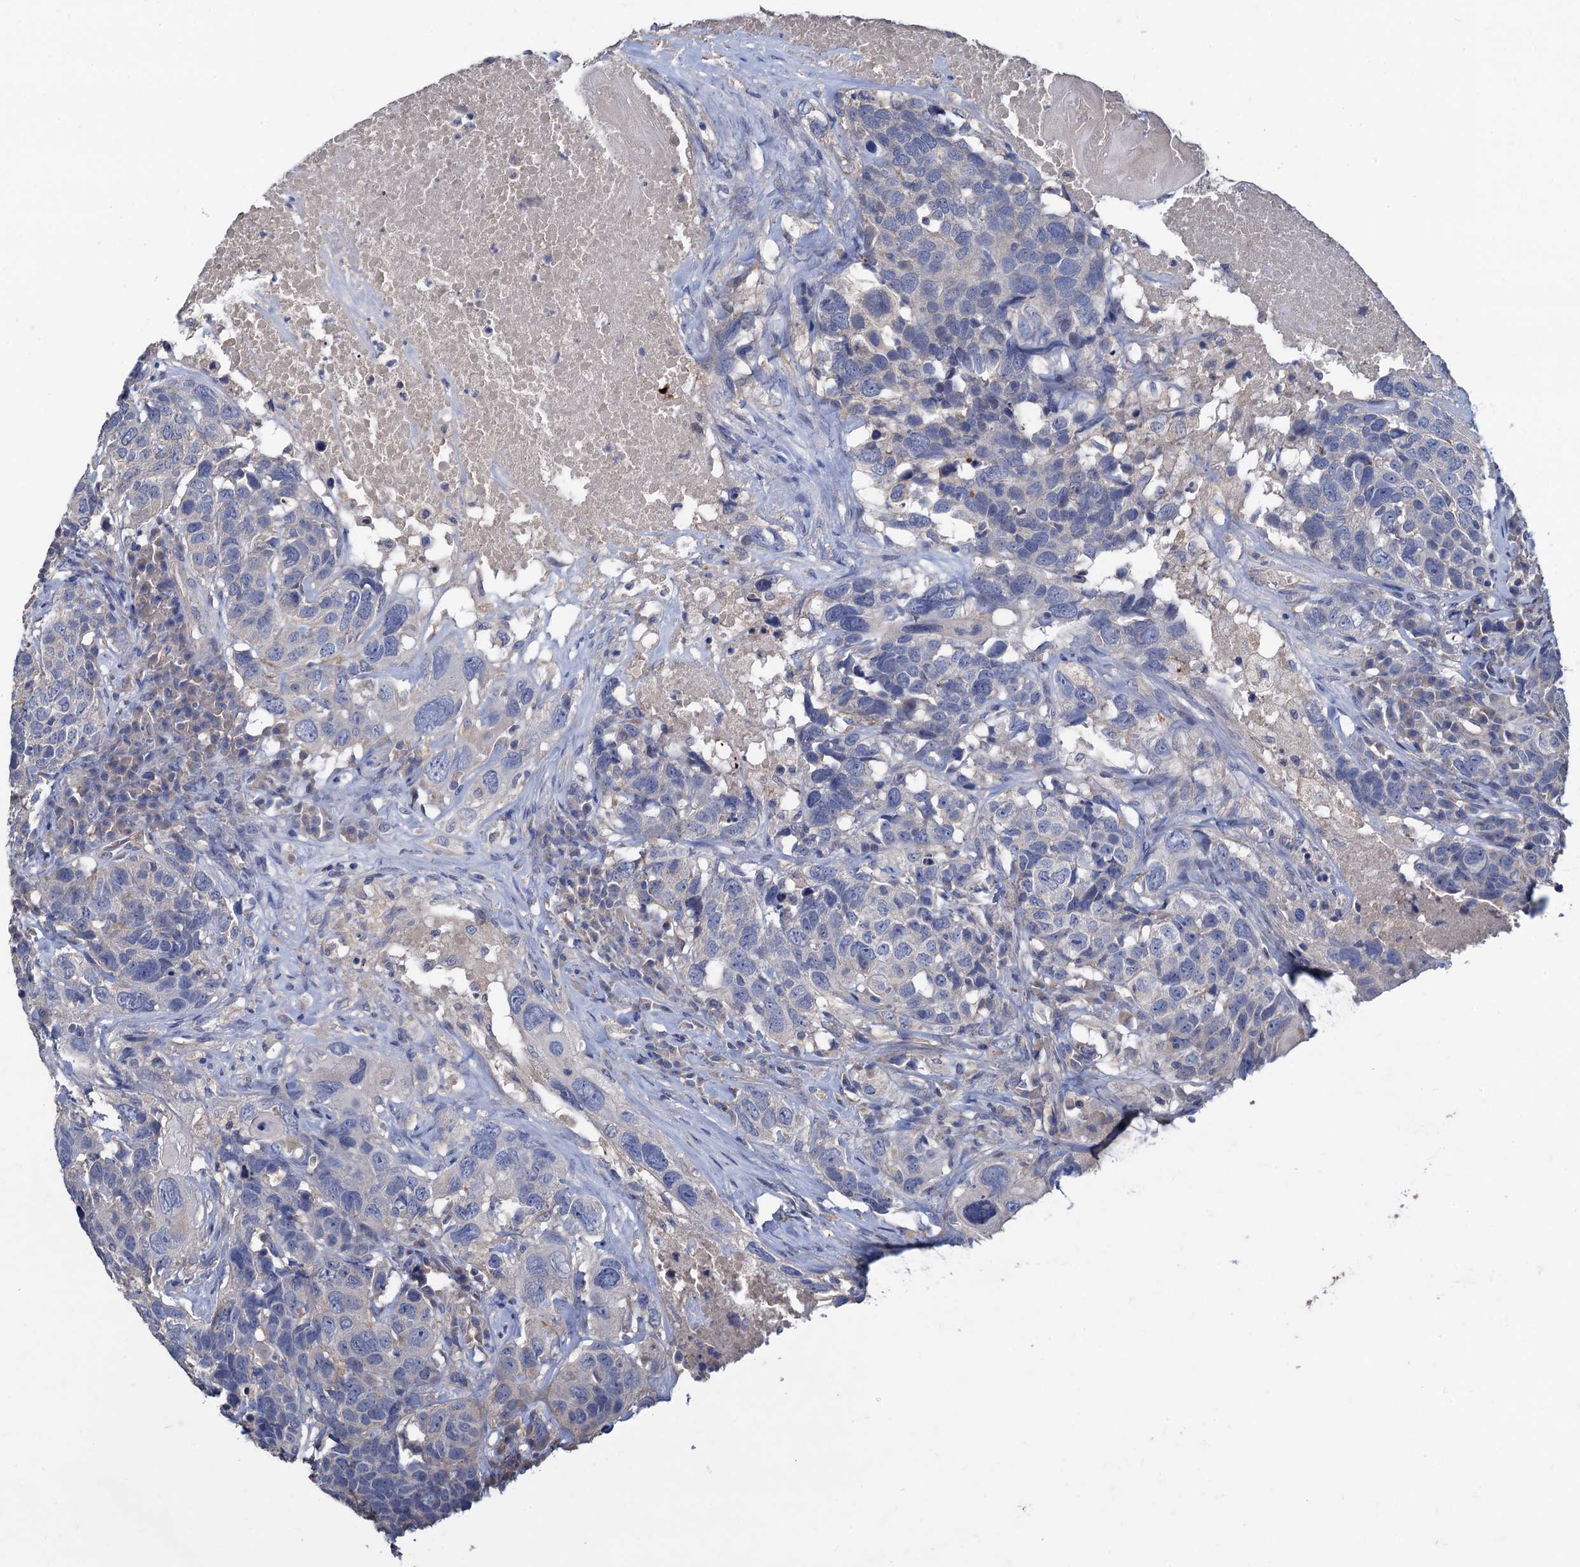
{"staining": {"intensity": "negative", "quantity": "none", "location": "none"}, "tissue": "head and neck cancer", "cell_type": "Tumor cells", "image_type": "cancer", "snomed": [{"axis": "morphology", "description": "Squamous cell carcinoma, NOS"}, {"axis": "topography", "description": "Head-Neck"}], "caption": "Squamous cell carcinoma (head and neck) was stained to show a protein in brown. There is no significant staining in tumor cells. Brightfield microscopy of IHC stained with DAB (3,3'-diaminobenzidine) (brown) and hematoxylin (blue), captured at high magnification.", "gene": "SMCO3", "patient": {"sex": "male", "age": 66}}